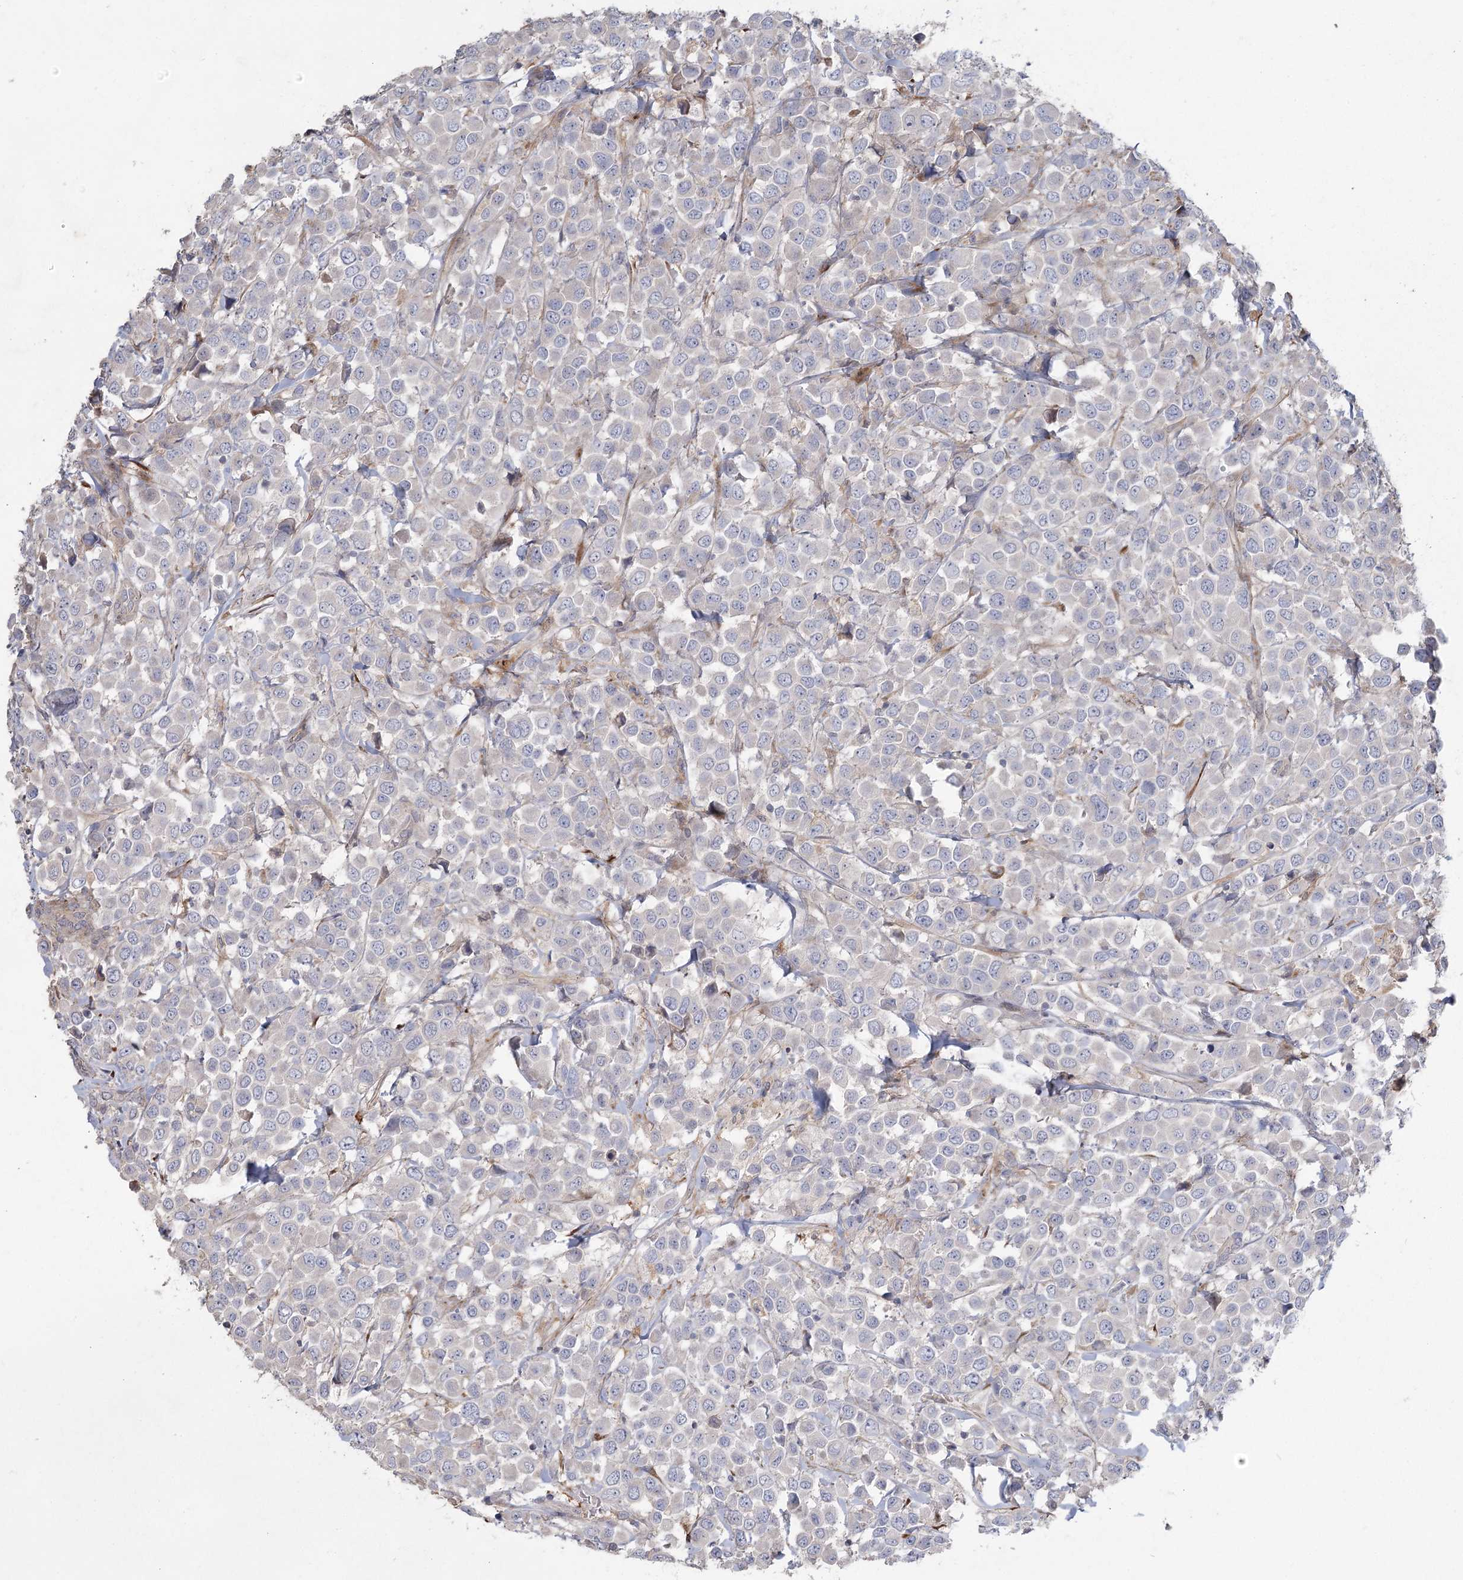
{"staining": {"intensity": "negative", "quantity": "none", "location": "none"}, "tissue": "breast cancer", "cell_type": "Tumor cells", "image_type": "cancer", "snomed": [{"axis": "morphology", "description": "Duct carcinoma"}, {"axis": "topography", "description": "Breast"}], "caption": "Breast cancer stained for a protein using immunohistochemistry displays no staining tumor cells.", "gene": "FAM110C", "patient": {"sex": "female", "age": 61}}